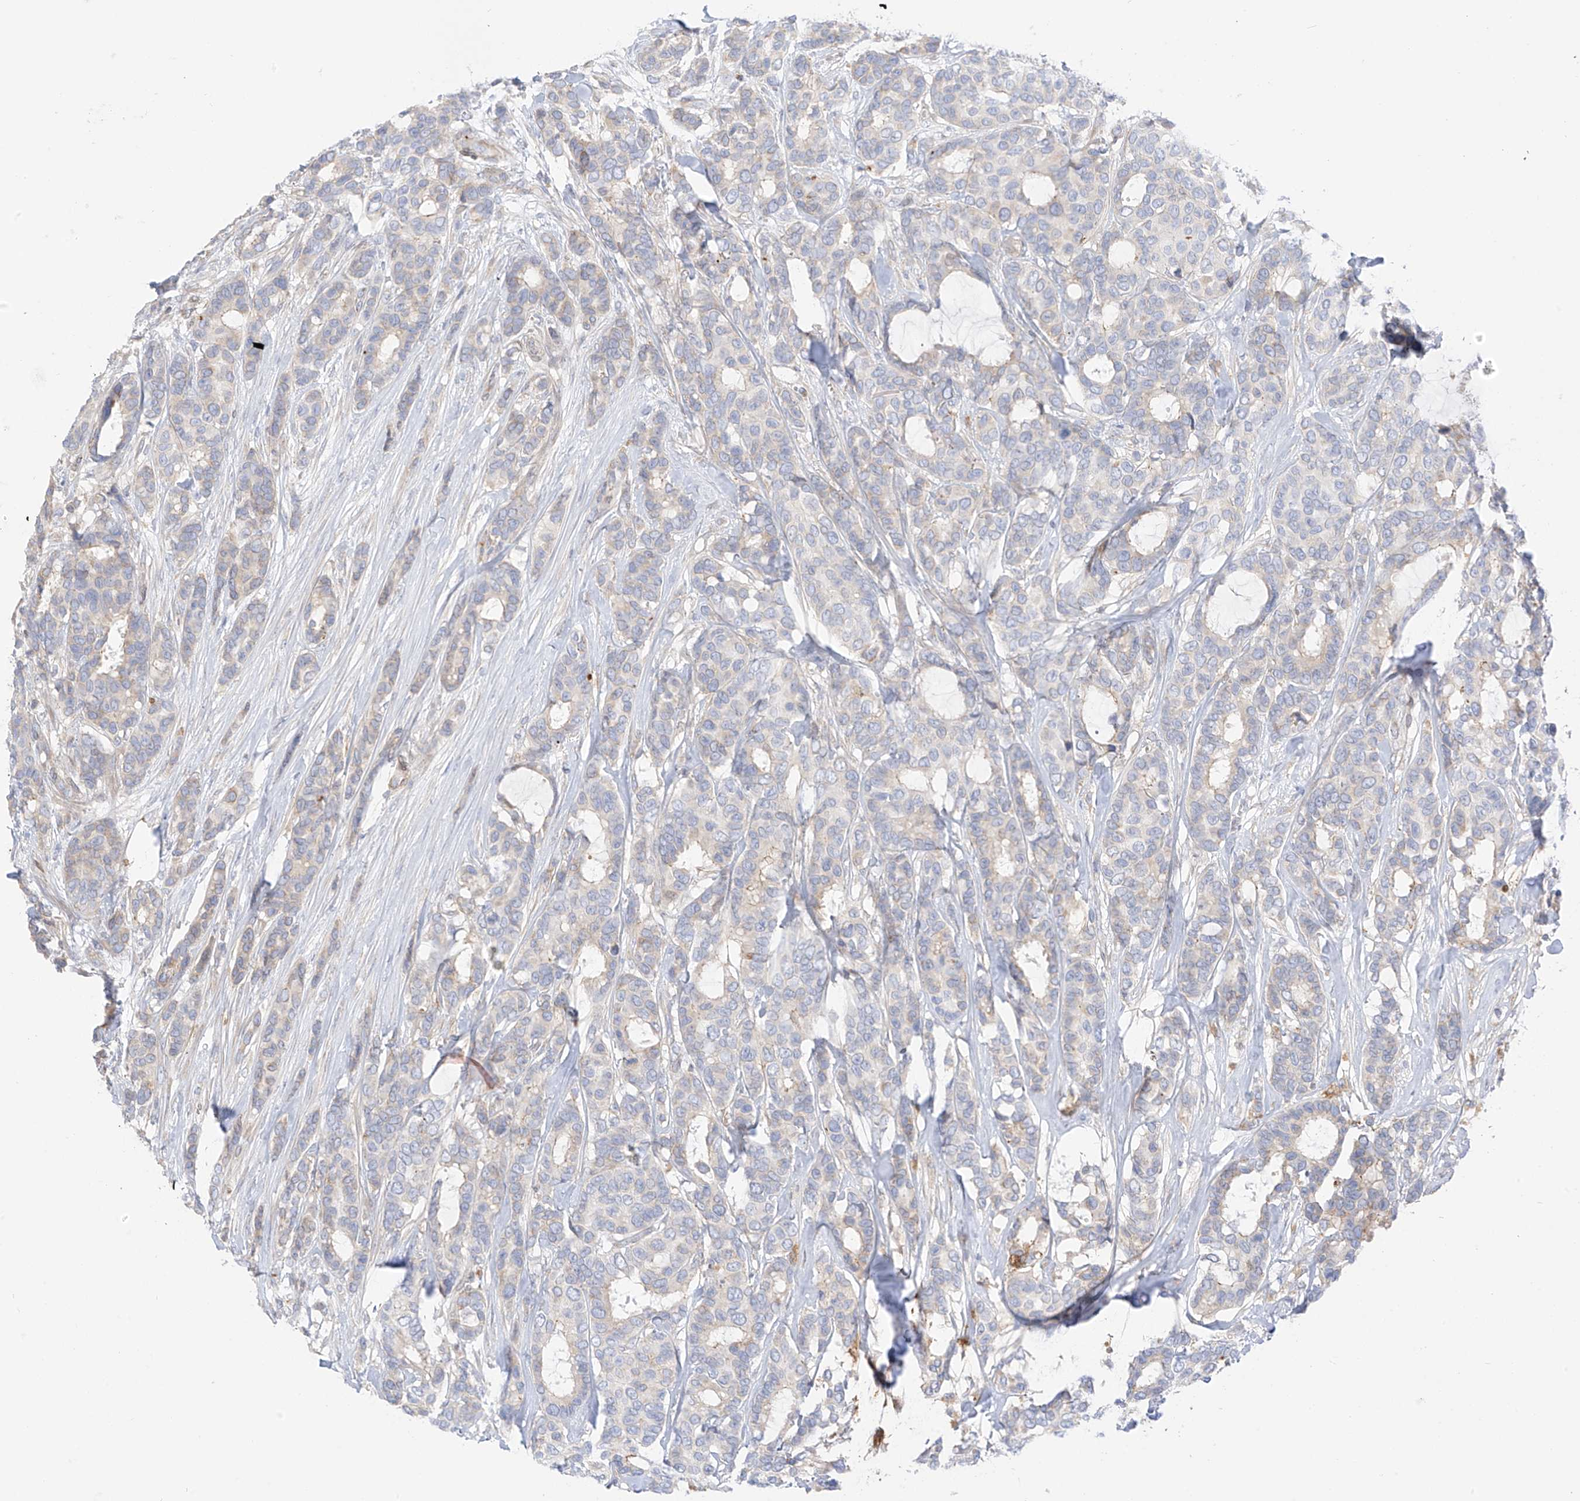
{"staining": {"intensity": "moderate", "quantity": "<25%", "location": "cytoplasmic/membranous"}, "tissue": "breast cancer", "cell_type": "Tumor cells", "image_type": "cancer", "snomed": [{"axis": "morphology", "description": "Duct carcinoma"}, {"axis": "topography", "description": "Breast"}], "caption": "DAB (3,3'-diaminobenzidine) immunohistochemical staining of human breast cancer (intraductal carcinoma) displays moderate cytoplasmic/membranous protein positivity in approximately <25% of tumor cells.", "gene": "PCYOX1", "patient": {"sex": "female", "age": 87}}